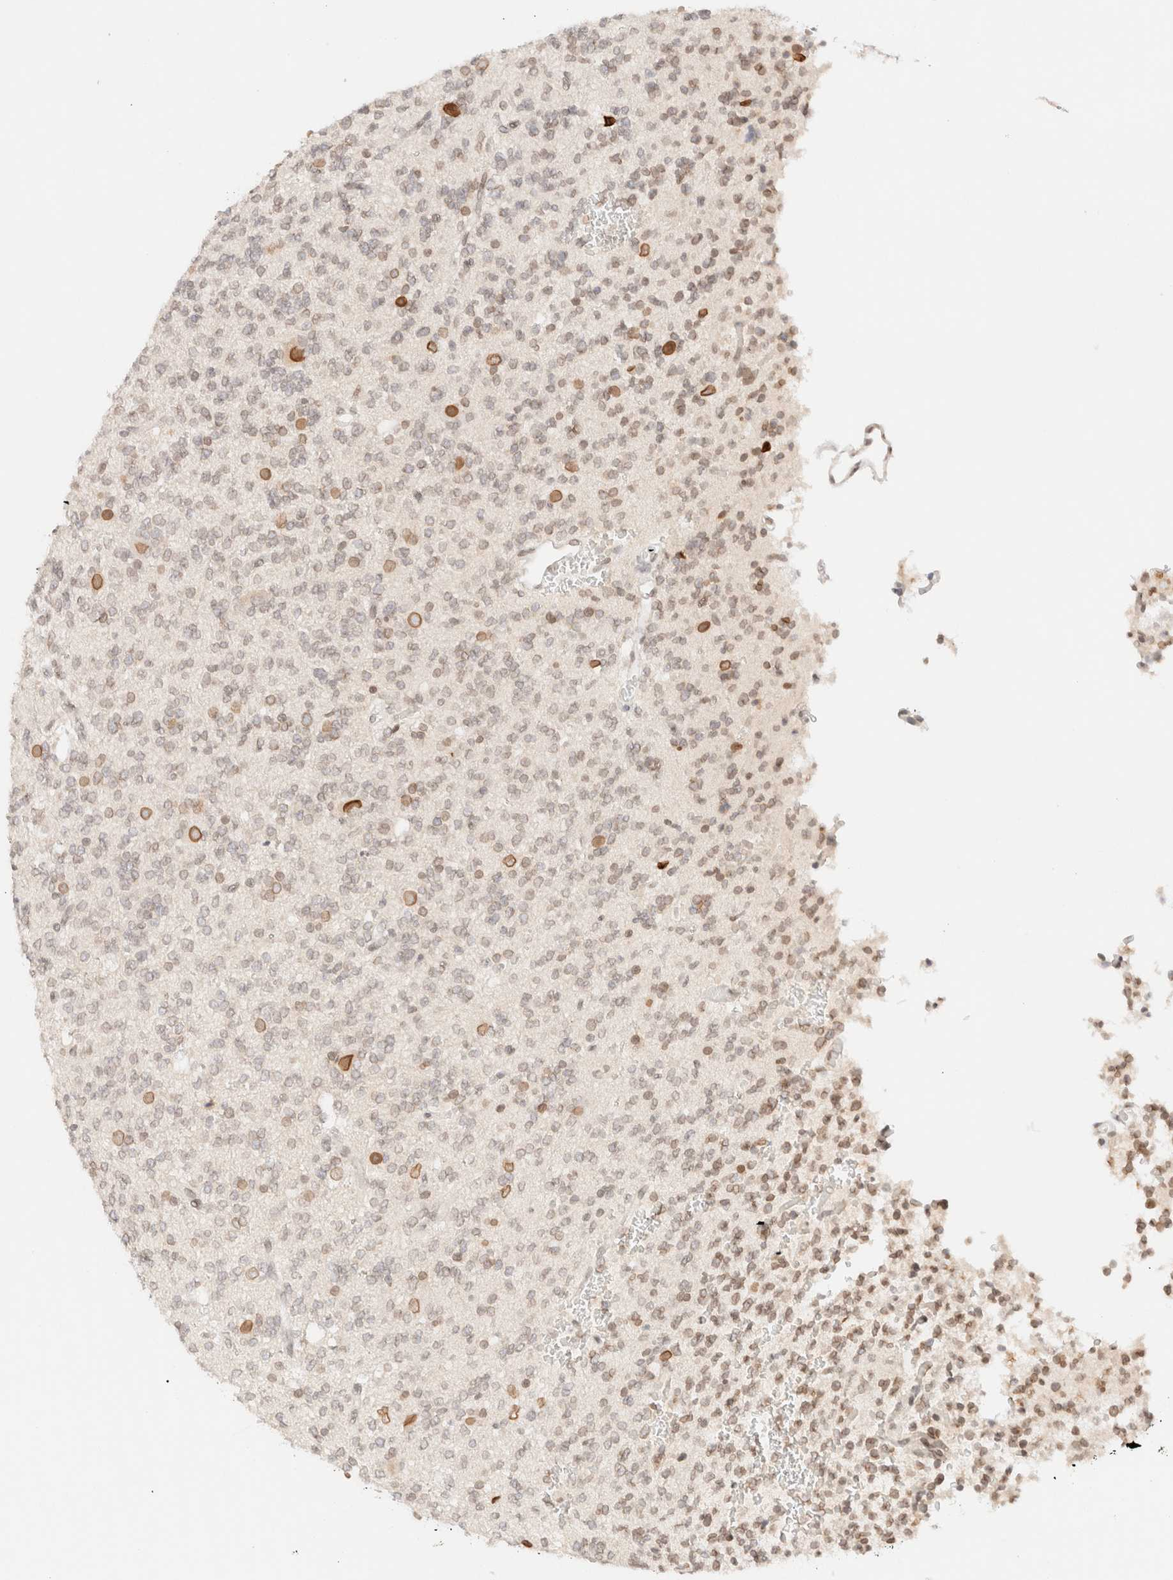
{"staining": {"intensity": "moderate", "quantity": "<25%", "location": "cytoplasmic/membranous,nuclear"}, "tissue": "glioma", "cell_type": "Tumor cells", "image_type": "cancer", "snomed": [{"axis": "morphology", "description": "Glioma, malignant, Low grade"}, {"axis": "topography", "description": "Brain"}], "caption": "Immunohistochemical staining of human glioma shows moderate cytoplasmic/membranous and nuclear protein positivity in about <25% of tumor cells.", "gene": "ZNF770", "patient": {"sex": "male", "age": 38}}